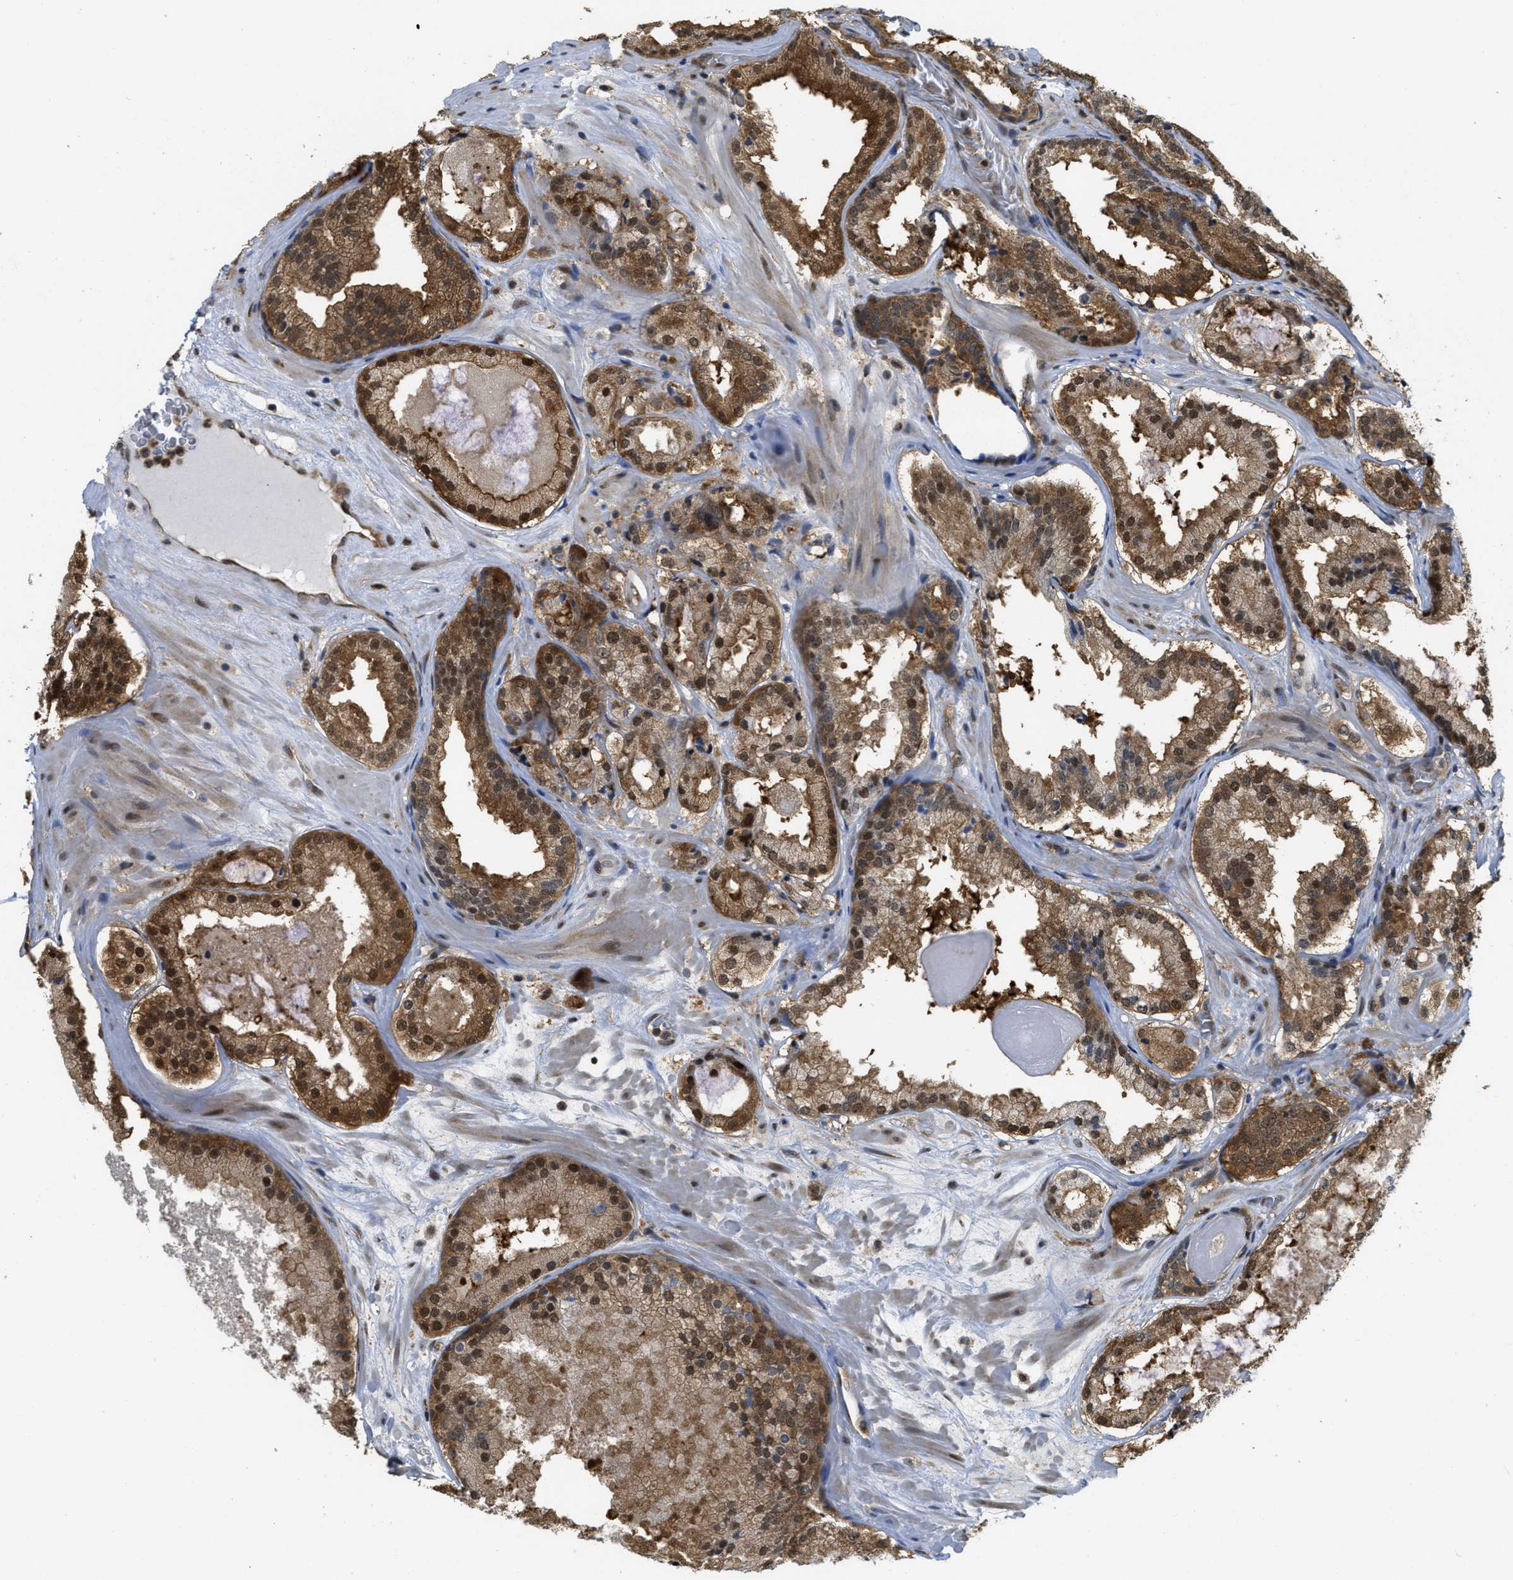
{"staining": {"intensity": "moderate", "quantity": ">75%", "location": "cytoplasmic/membranous,nuclear"}, "tissue": "prostate cancer", "cell_type": "Tumor cells", "image_type": "cancer", "snomed": [{"axis": "morphology", "description": "Adenocarcinoma, High grade"}, {"axis": "topography", "description": "Prostate"}], "caption": "Adenocarcinoma (high-grade) (prostate) was stained to show a protein in brown. There is medium levels of moderate cytoplasmic/membranous and nuclear positivity in about >75% of tumor cells.", "gene": "PSMC5", "patient": {"sex": "male", "age": 65}}